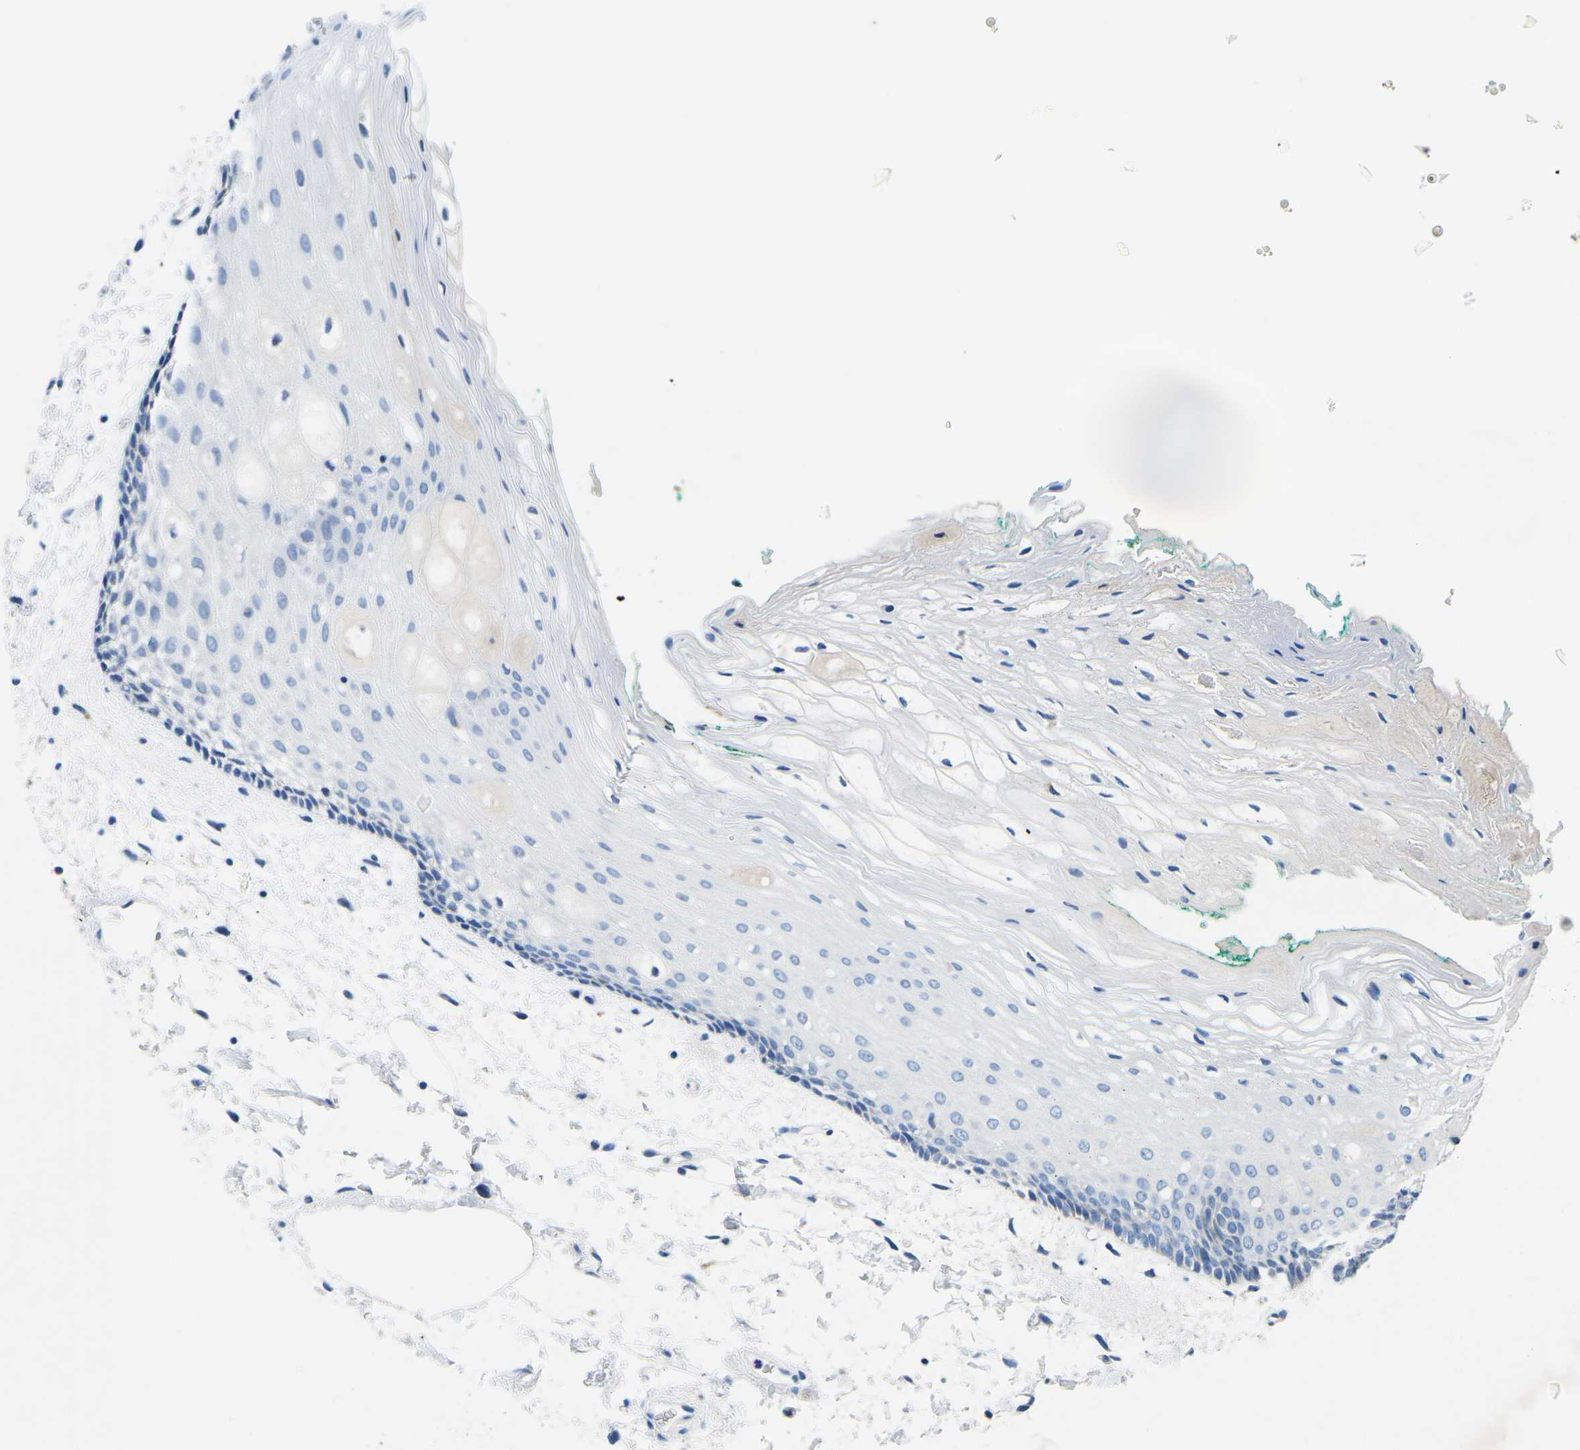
{"staining": {"intensity": "negative", "quantity": "none", "location": "none"}, "tissue": "oral mucosa", "cell_type": "Squamous epithelial cells", "image_type": "normal", "snomed": [{"axis": "morphology", "description": "Normal tissue, NOS"}, {"axis": "topography", "description": "Skeletal muscle"}, {"axis": "topography", "description": "Oral tissue"}, {"axis": "topography", "description": "Peripheral nerve tissue"}], "caption": "Micrograph shows no protein positivity in squamous epithelial cells of unremarkable oral mucosa. The staining was performed using DAB (3,3'-diaminobenzidine) to visualize the protein expression in brown, while the nuclei were stained in blue with hematoxylin (Magnification: 20x).", "gene": "TM6SF1", "patient": {"sex": "female", "age": 84}}